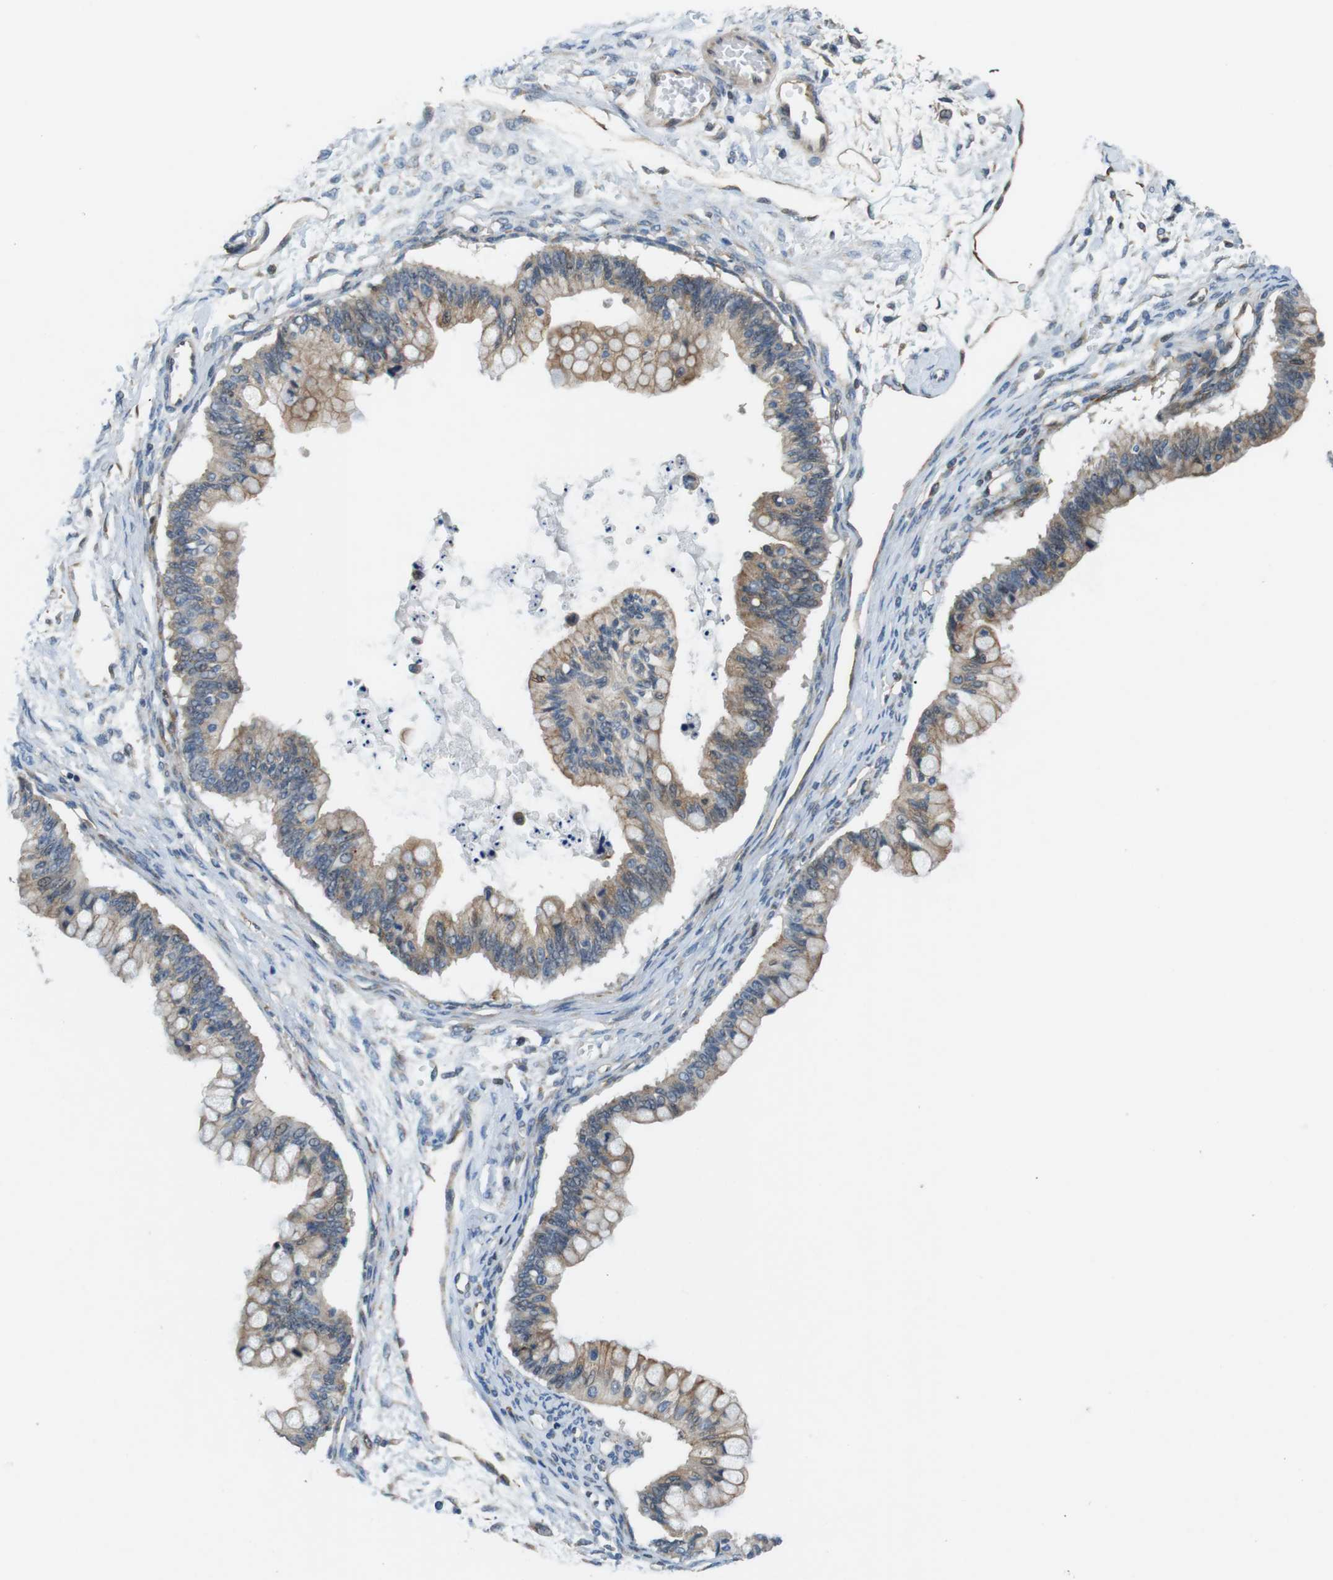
{"staining": {"intensity": "moderate", "quantity": ">75%", "location": "cytoplasmic/membranous"}, "tissue": "ovarian cancer", "cell_type": "Tumor cells", "image_type": "cancer", "snomed": [{"axis": "morphology", "description": "Cystadenocarcinoma, mucinous, NOS"}, {"axis": "topography", "description": "Ovary"}], "caption": "IHC of mucinous cystadenocarcinoma (ovarian) displays medium levels of moderate cytoplasmic/membranous staining in about >75% of tumor cells.", "gene": "PALD1", "patient": {"sex": "female", "age": 57}}